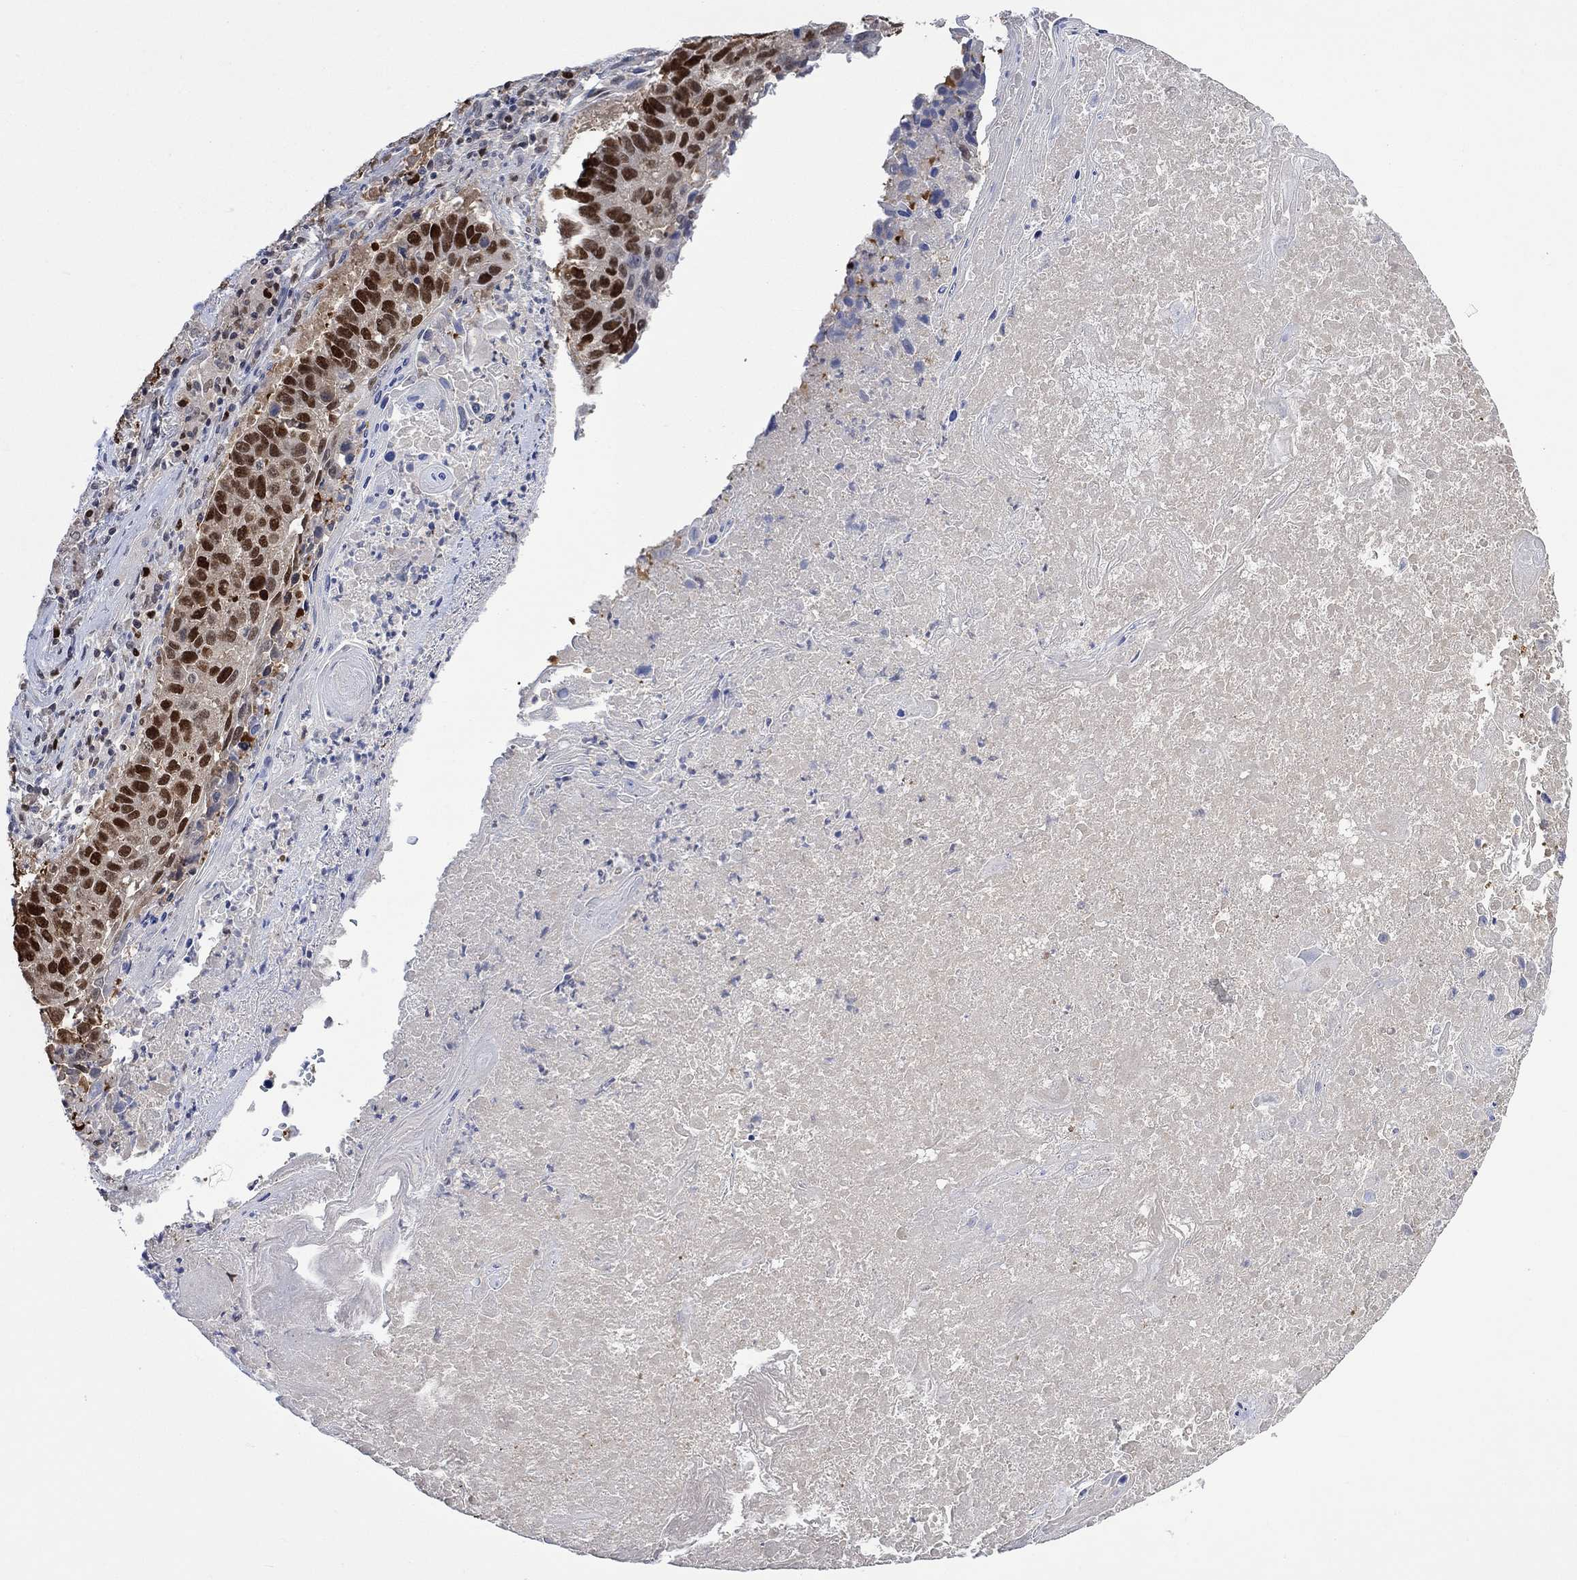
{"staining": {"intensity": "strong", "quantity": "25%-75%", "location": "nuclear"}, "tissue": "lung cancer", "cell_type": "Tumor cells", "image_type": "cancer", "snomed": [{"axis": "morphology", "description": "Squamous cell carcinoma, NOS"}, {"axis": "topography", "description": "Lung"}], "caption": "Human lung cancer stained for a protein (brown) shows strong nuclear positive expression in about 25%-75% of tumor cells.", "gene": "RAD54L2", "patient": {"sex": "male", "age": 73}}